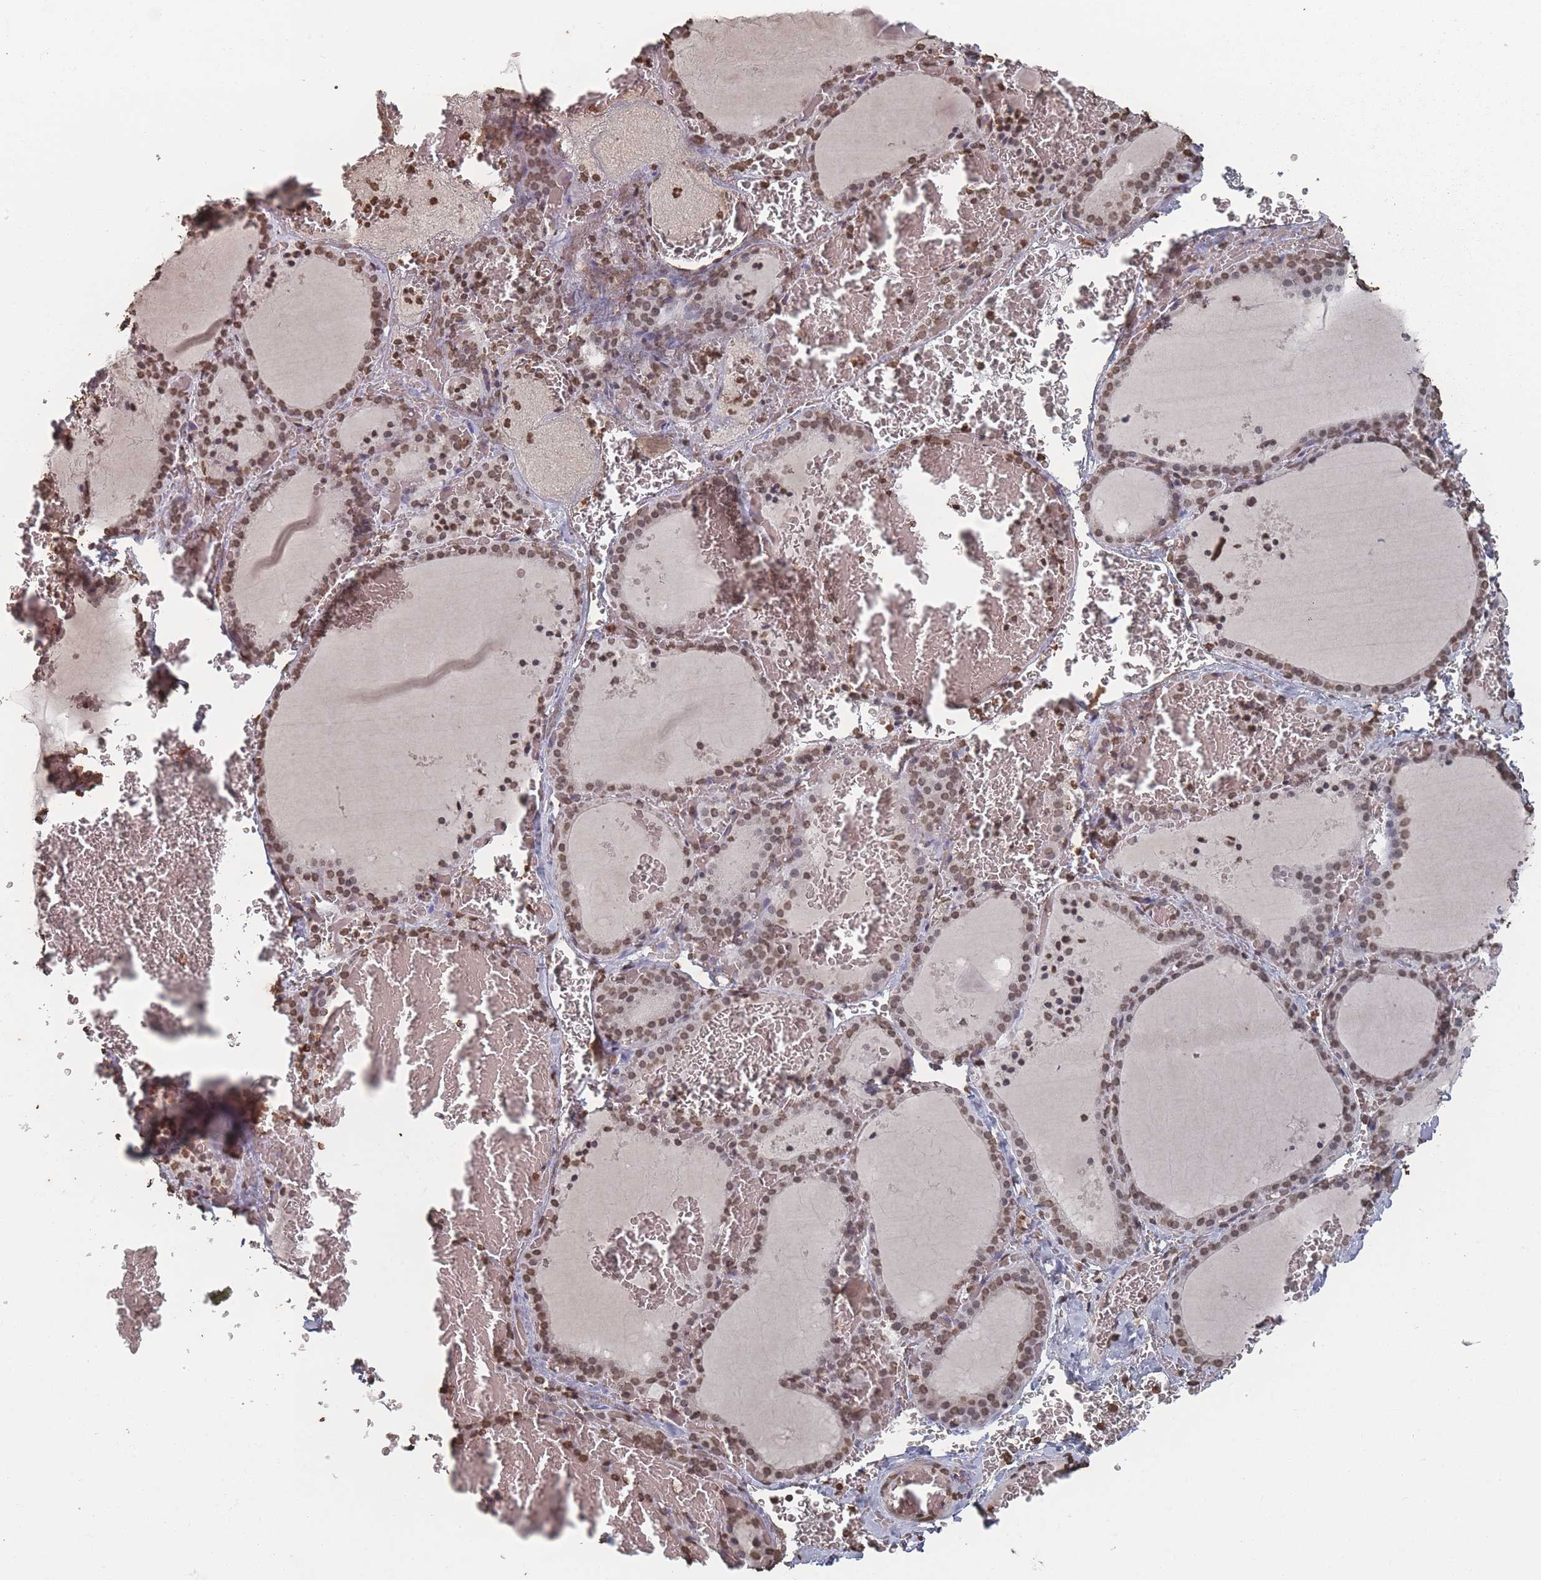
{"staining": {"intensity": "moderate", "quantity": ">75%", "location": "nuclear"}, "tissue": "thyroid gland", "cell_type": "Glandular cells", "image_type": "normal", "snomed": [{"axis": "morphology", "description": "Normal tissue, NOS"}, {"axis": "topography", "description": "Thyroid gland"}], "caption": "This histopathology image reveals IHC staining of unremarkable human thyroid gland, with medium moderate nuclear staining in about >75% of glandular cells.", "gene": "PLEKHG5", "patient": {"sex": "female", "age": 39}}